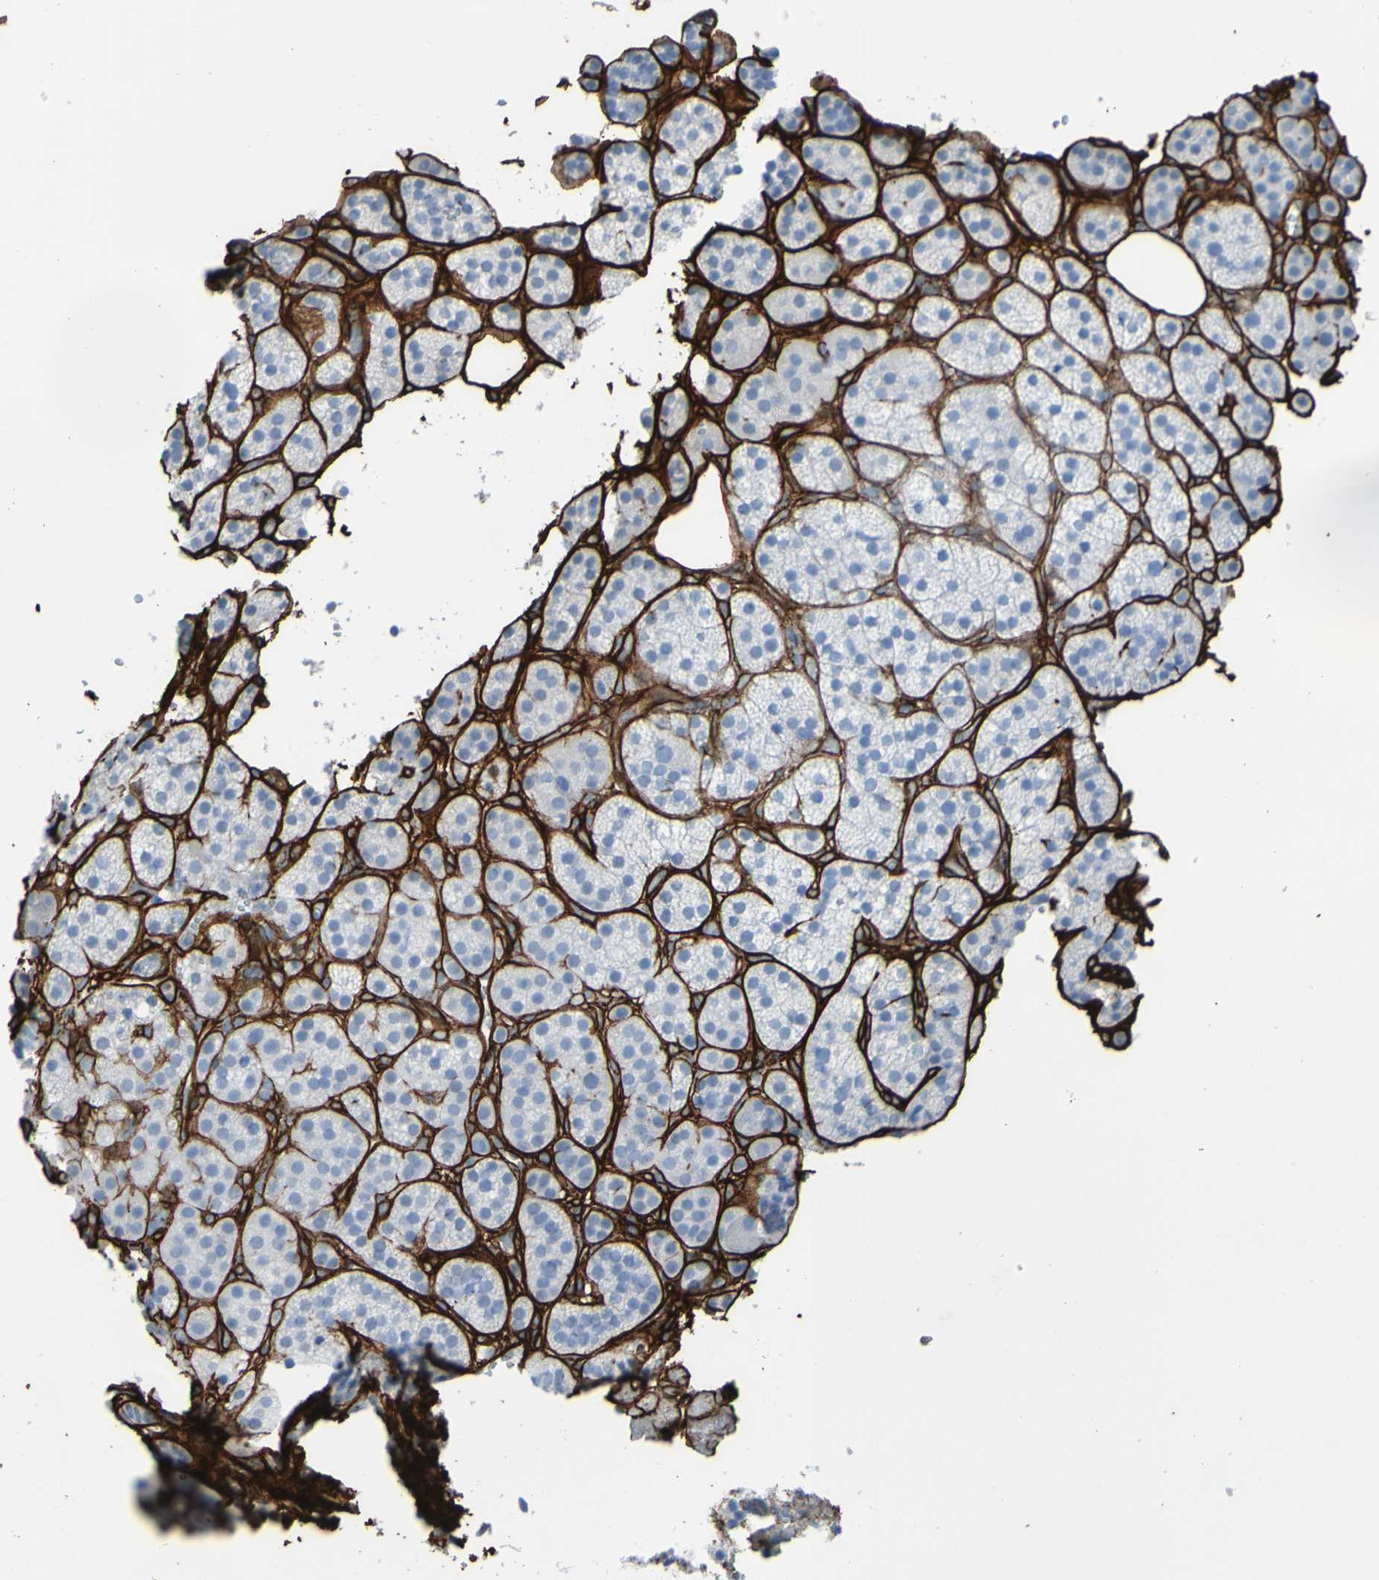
{"staining": {"intensity": "negative", "quantity": "none", "location": "none"}, "tissue": "adrenal gland", "cell_type": "Glandular cells", "image_type": "normal", "snomed": [{"axis": "morphology", "description": "Normal tissue, NOS"}, {"axis": "topography", "description": "Adrenal gland"}], "caption": "Immunohistochemistry (IHC) of benign human adrenal gland reveals no expression in glandular cells. The staining is performed using DAB (3,3'-diaminobenzidine) brown chromogen with nuclei counter-stained in using hematoxylin.", "gene": "COL4A2", "patient": {"sex": "female", "age": 59}}